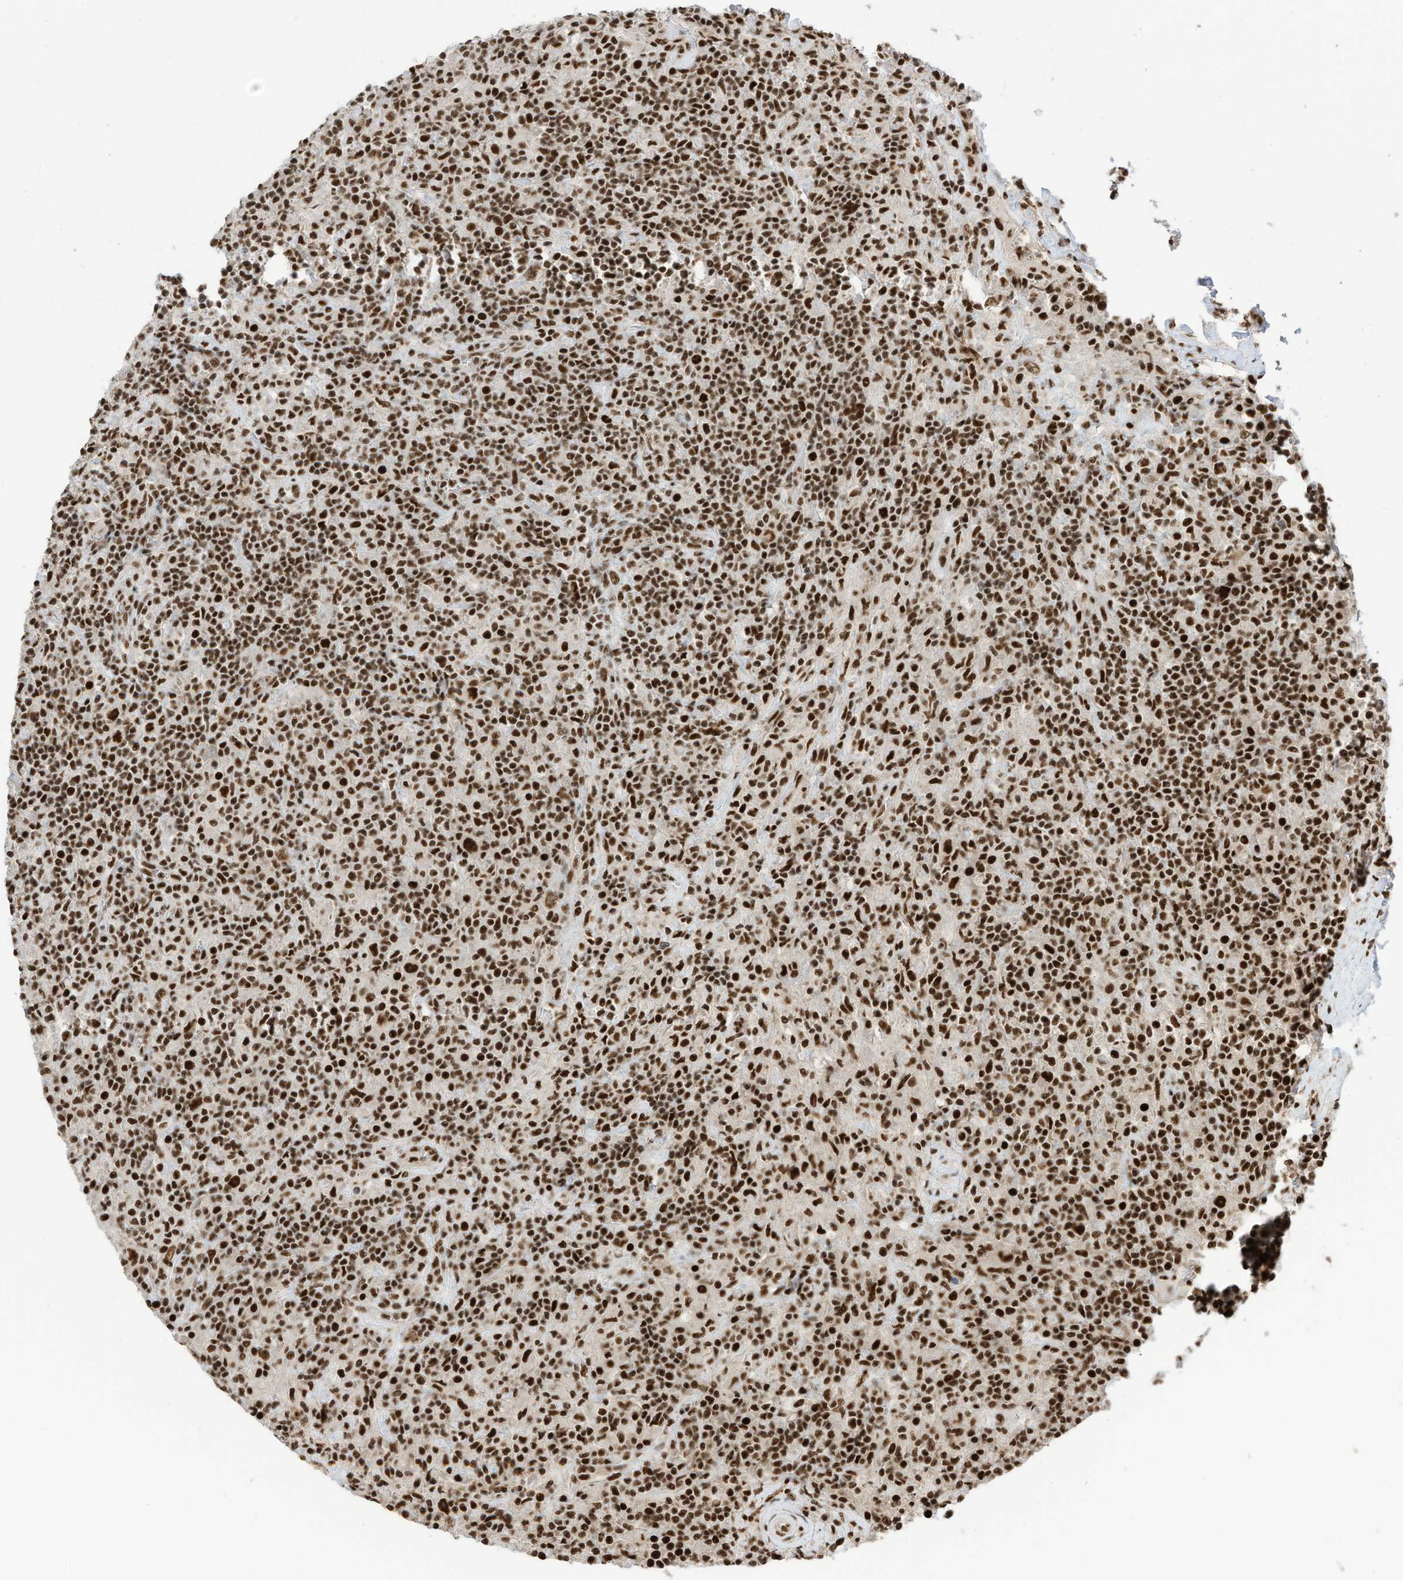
{"staining": {"intensity": "strong", "quantity": ">75%", "location": "nuclear"}, "tissue": "lymphoma", "cell_type": "Tumor cells", "image_type": "cancer", "snomed": [{"axis": "morphology", "description": "Hodgkin's disease, NOS"}, {"axis": "topography", "description": "Lymph node"}], "caption": "Brown immunohistochemical staining in Hodgkin's disease exhibits strong nuclear staining in about >75% of tumor cells.", "gene": "SF3A3", "patient": {"sex": "male", "age": 70}}